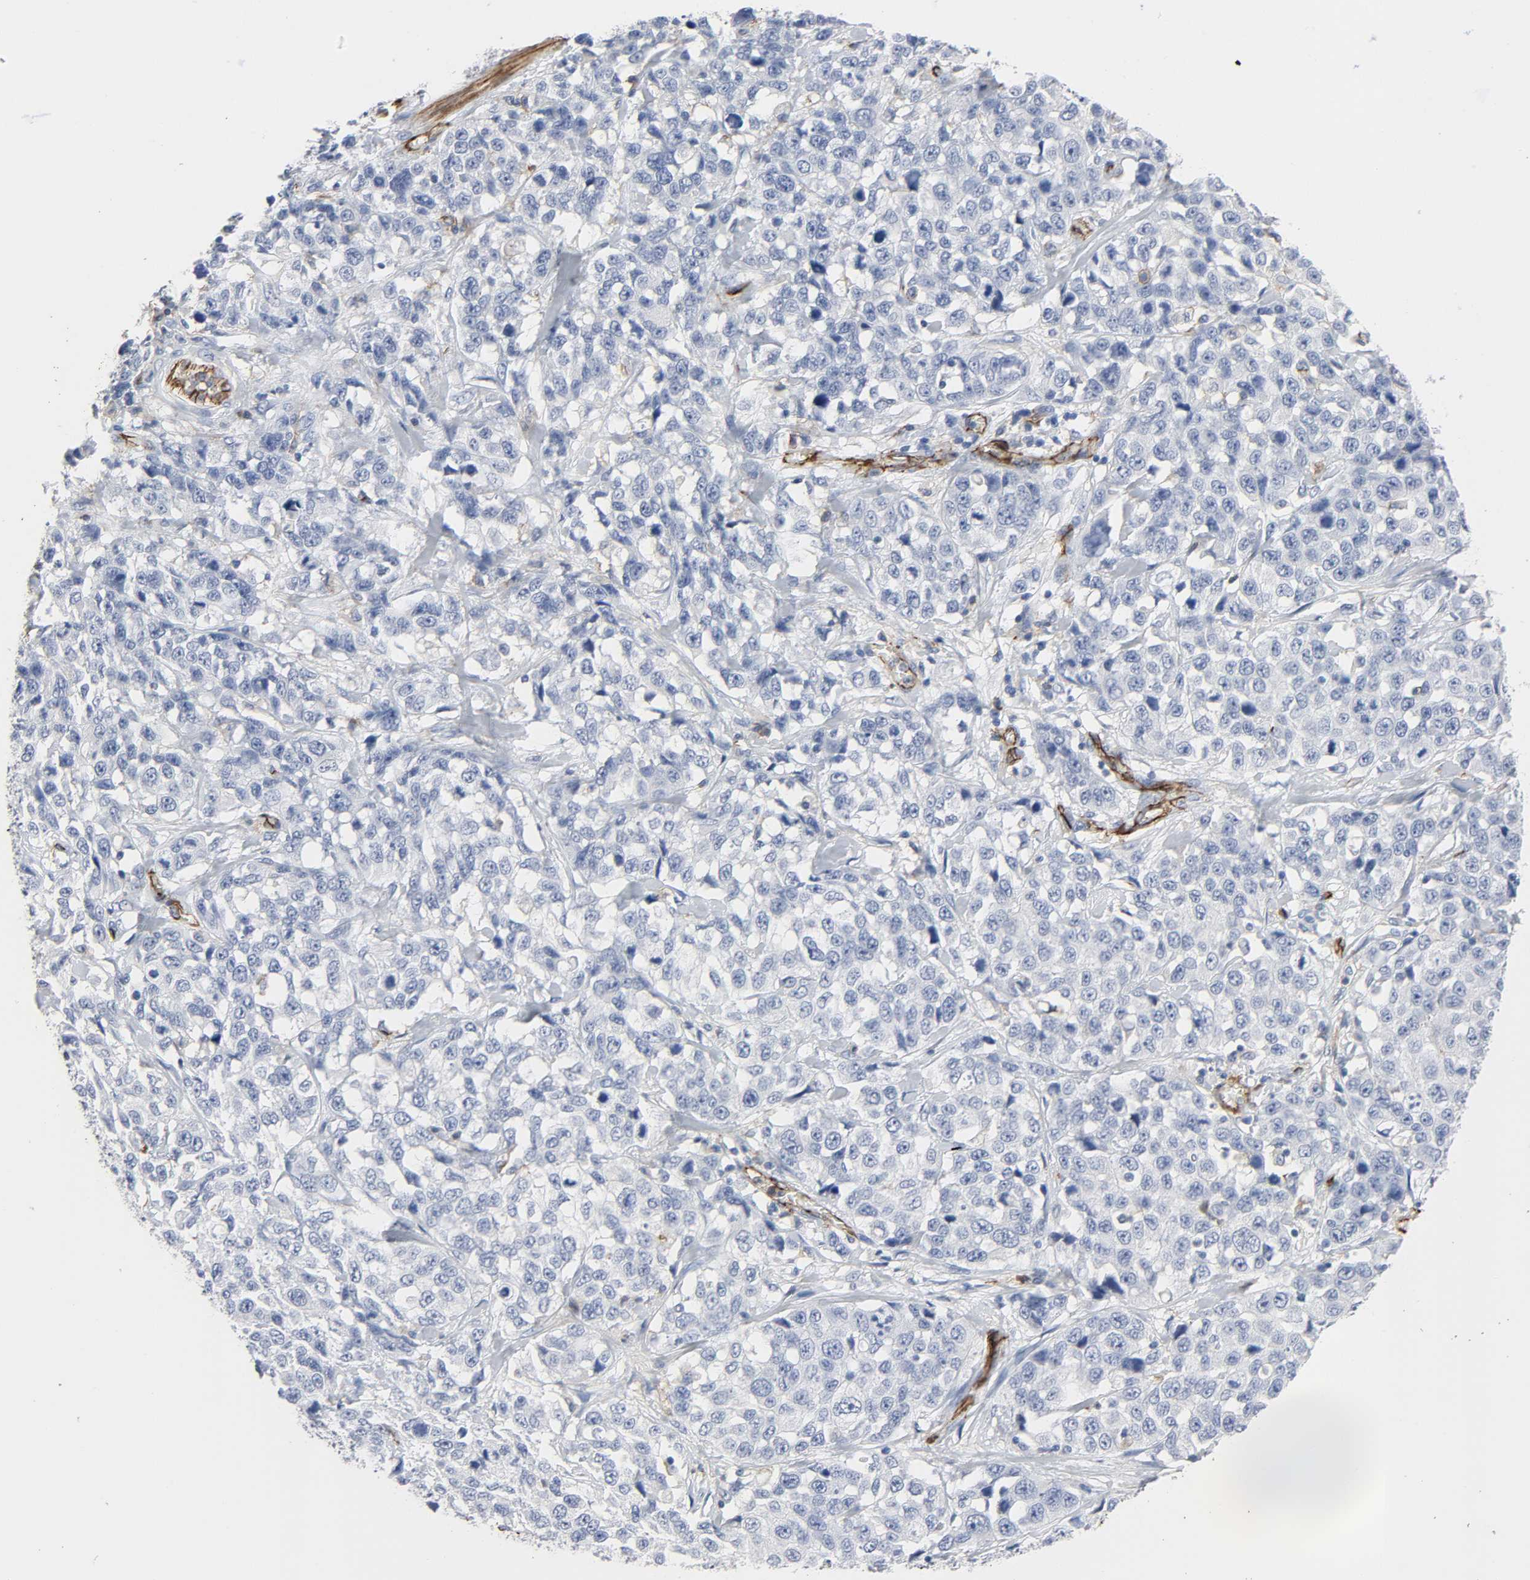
{"staining": {"intensity": "negative", "quantity": "none", "location": "none"}, "tissue": "stomach cancer", "cell_type": "Tumor cells", "image_type": "cancer", "snomed": [{"axis": "morphology", "description": "Normal tissue, NOS"}, {"axis": "morphology", "description": "Adenocarcinoma, NOS"}, {"axis": "topography", "description": "Stomach"}], "caption": "Immunohistochemistry (IHC) micrograph of neoplastic tissue: stomach cancer (adenocarcinoma) stained with DAB shows no significant protein staining in tumor cells.", "gene": "PECAM1", "patient": {"sex": "male", "age": 48}}